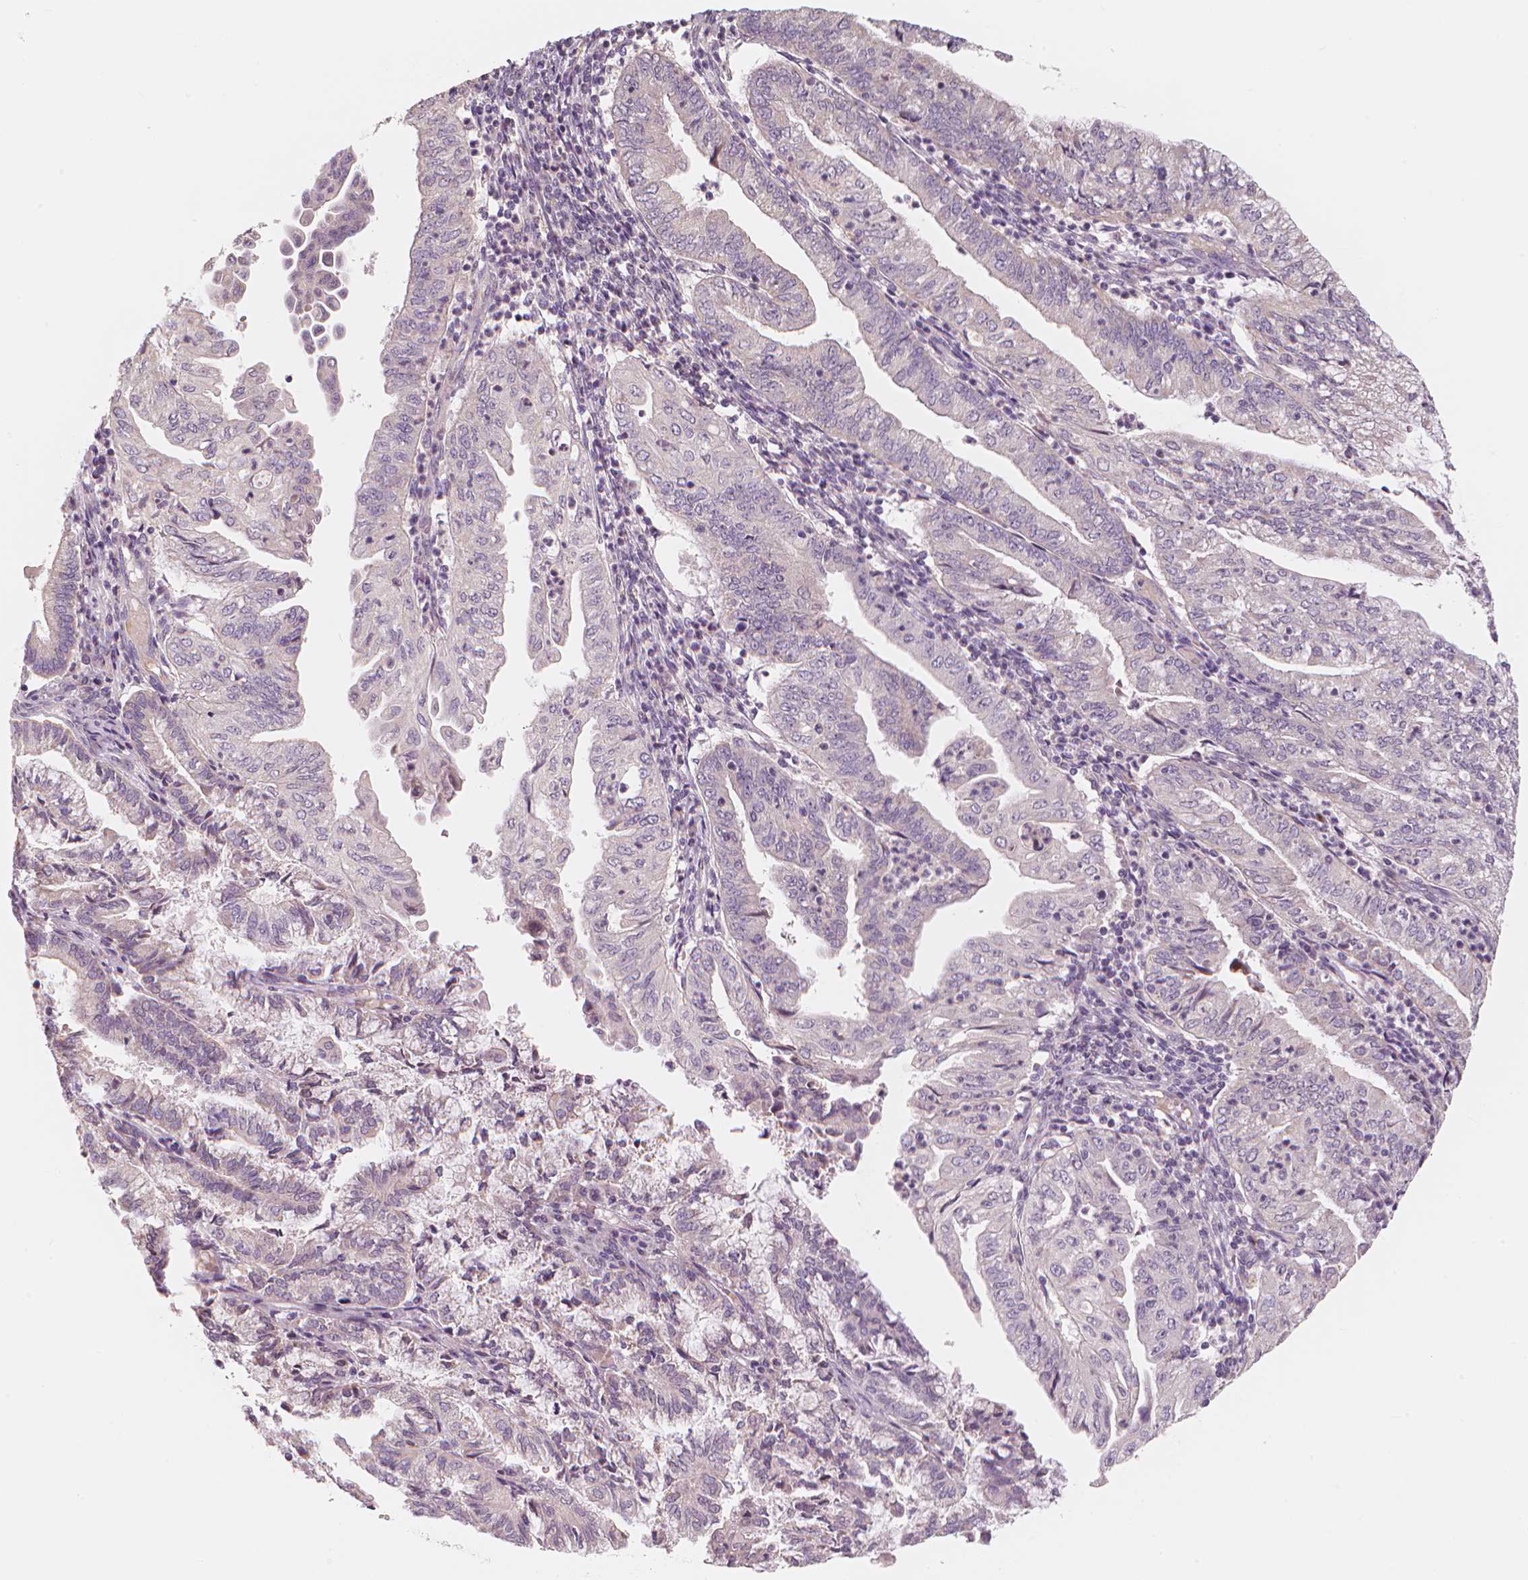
{"staining": {"intensity": "negative", "quantity": "none", "location": "none"}, "tissue": "endometrial cancer", "cell_type": "Tumor cells", "image_type": "cancer", "snomed": [{"axis": "morphology", "description": "Adenocarcinoma, NOS"}, {"axis": "topography", "description": "Endometrium"}], "caption": "Immunohistochemistry micrograph of neoplastic tissue: human endometrial adenocarcinoma stained with DAB shows no significant protein positivity in tumor cells.", "gene": "RNASE7", "patient": {"sex": "female", "age": 55}}